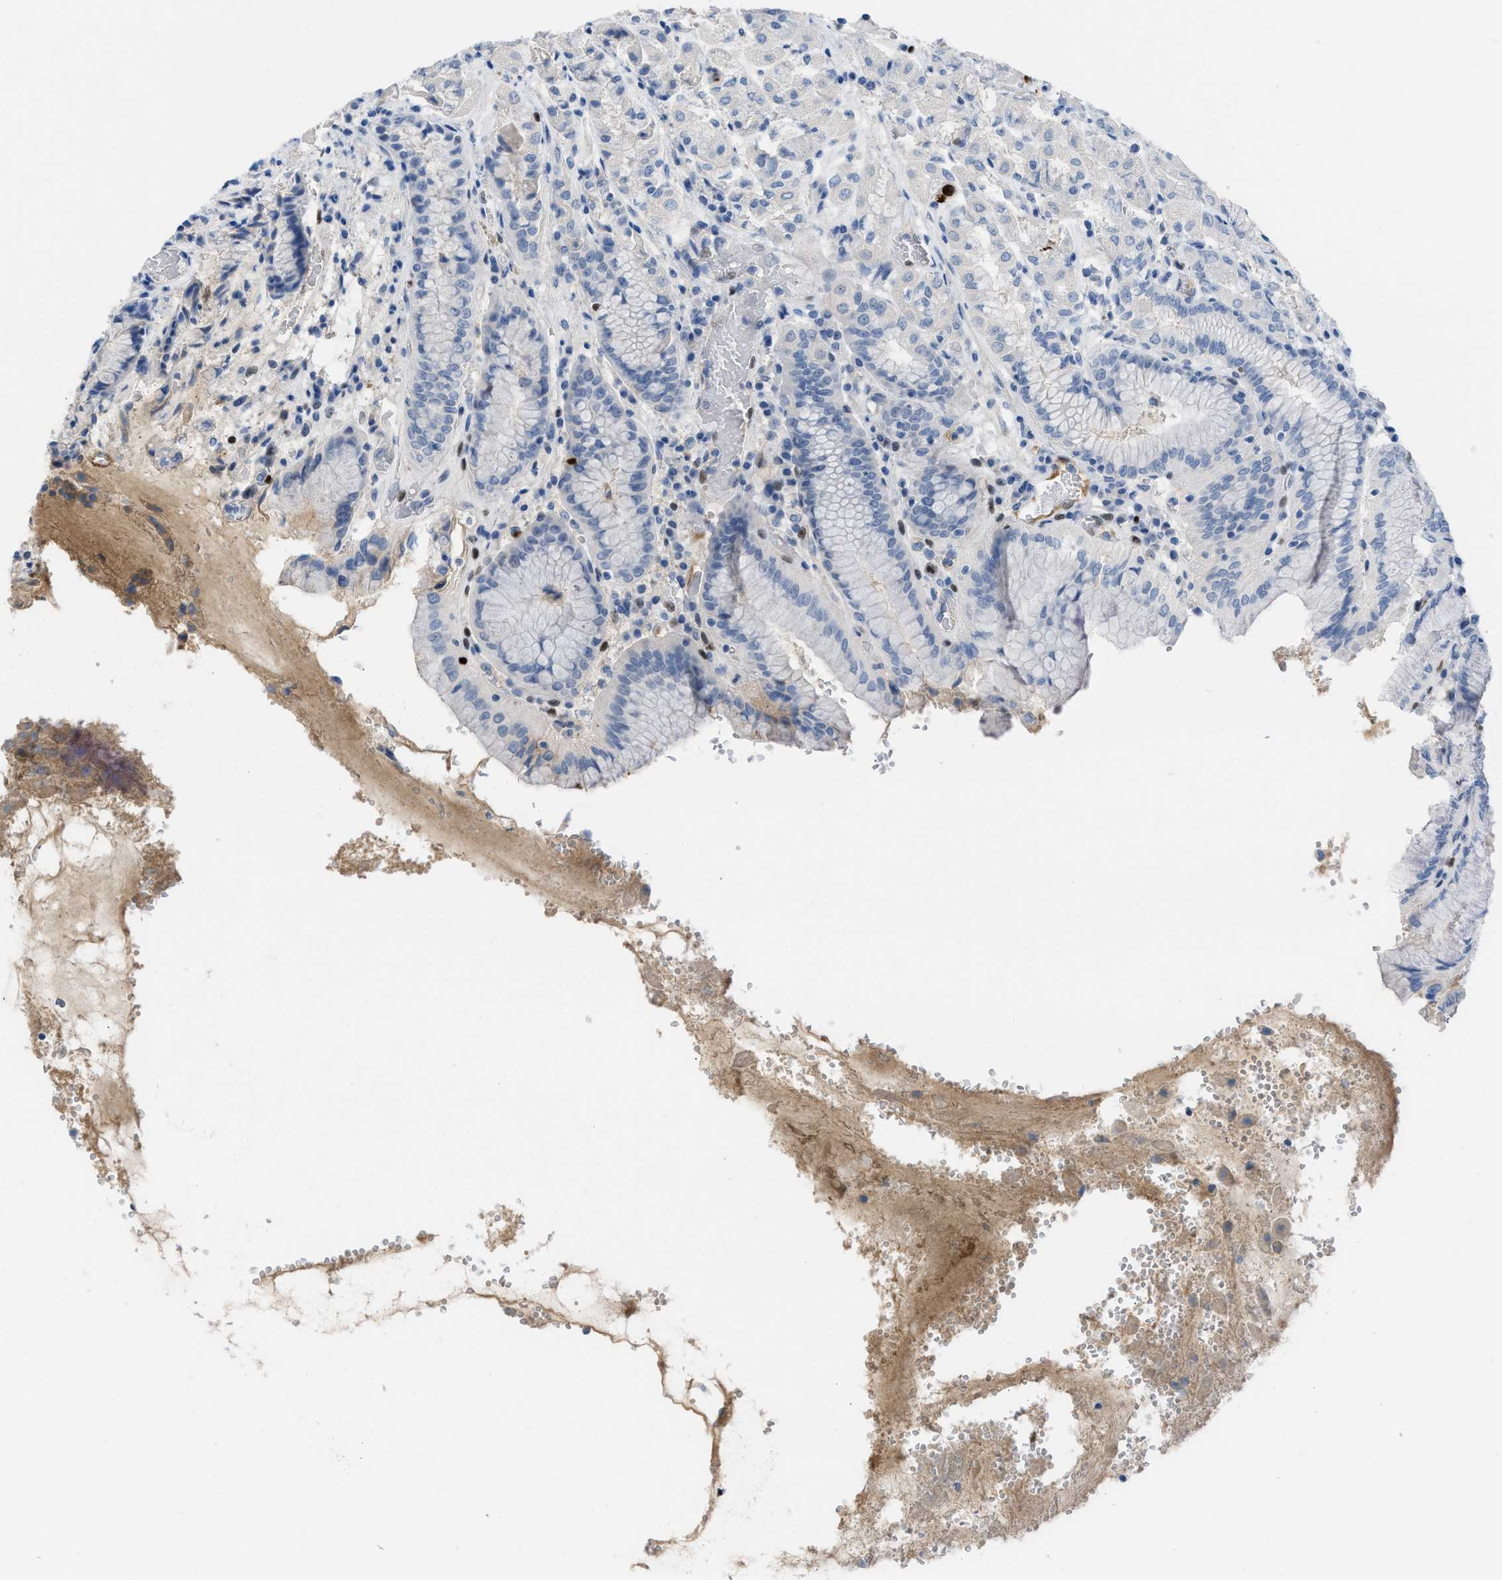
{"staining": {"intensity": "negative", "quantity": "none", "location": "none"}, "tissue": "stomach", "cell_type": "Glandular cells", "image_type": "normal", "snomed": [{"axis": "morphology", "description": "Normal tissue, NOS"}, {"axis": "topography", "description": "Stomach"}, {"axis": "topography", "description": "Stomach, lower"}], "caption": "DAB immunohistochemical staining of benign human stomach displays no significant positivity in glandular cells. Nuclei are stained in blue.", "gene": "LEF1", "patient": {"sex": "female", "age": 56}}